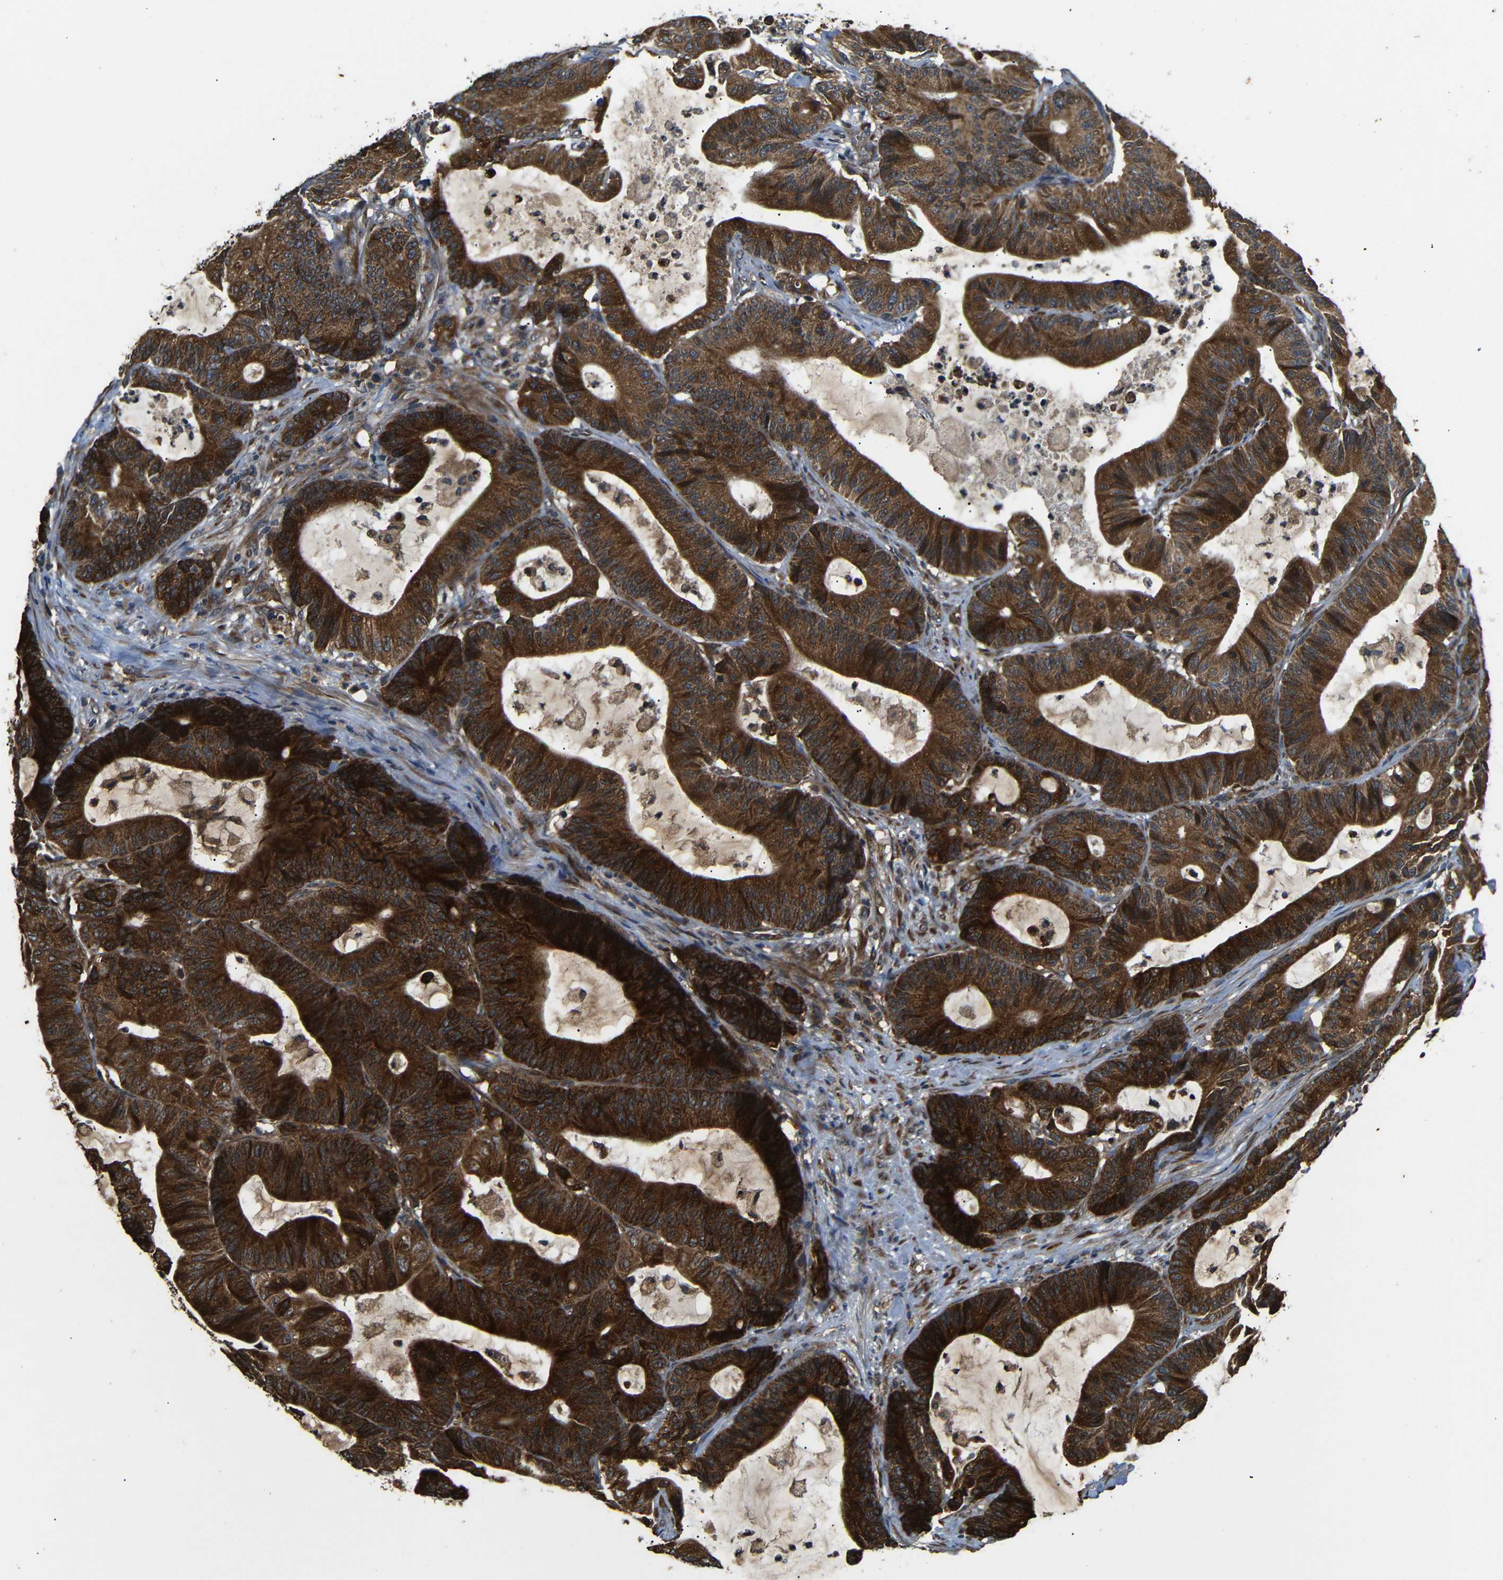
{"staining": {"intensity": "strong", "quantity": ">75%", "location": "cytoplasmic/membranous"}, "tissue": "colorectal cancer", "cell_type": "Tumor cells", "image_type": "cancer", "snomed": [{"axis": "morphology", "description": "Adenocarcinoma, NOS"}, {"axis": "topography", "description": "Colon"}], "caption": "This micrograph shows colorectal adenocarcinoma stained with IHC to label a protein in brown. The cytoplasmic/membranous of tumor cells show strong positivity for the protein. Nuclei are counter-stained blue.", "gene": "TRPC1", "patient": {"sex": "female", "age": 84}}